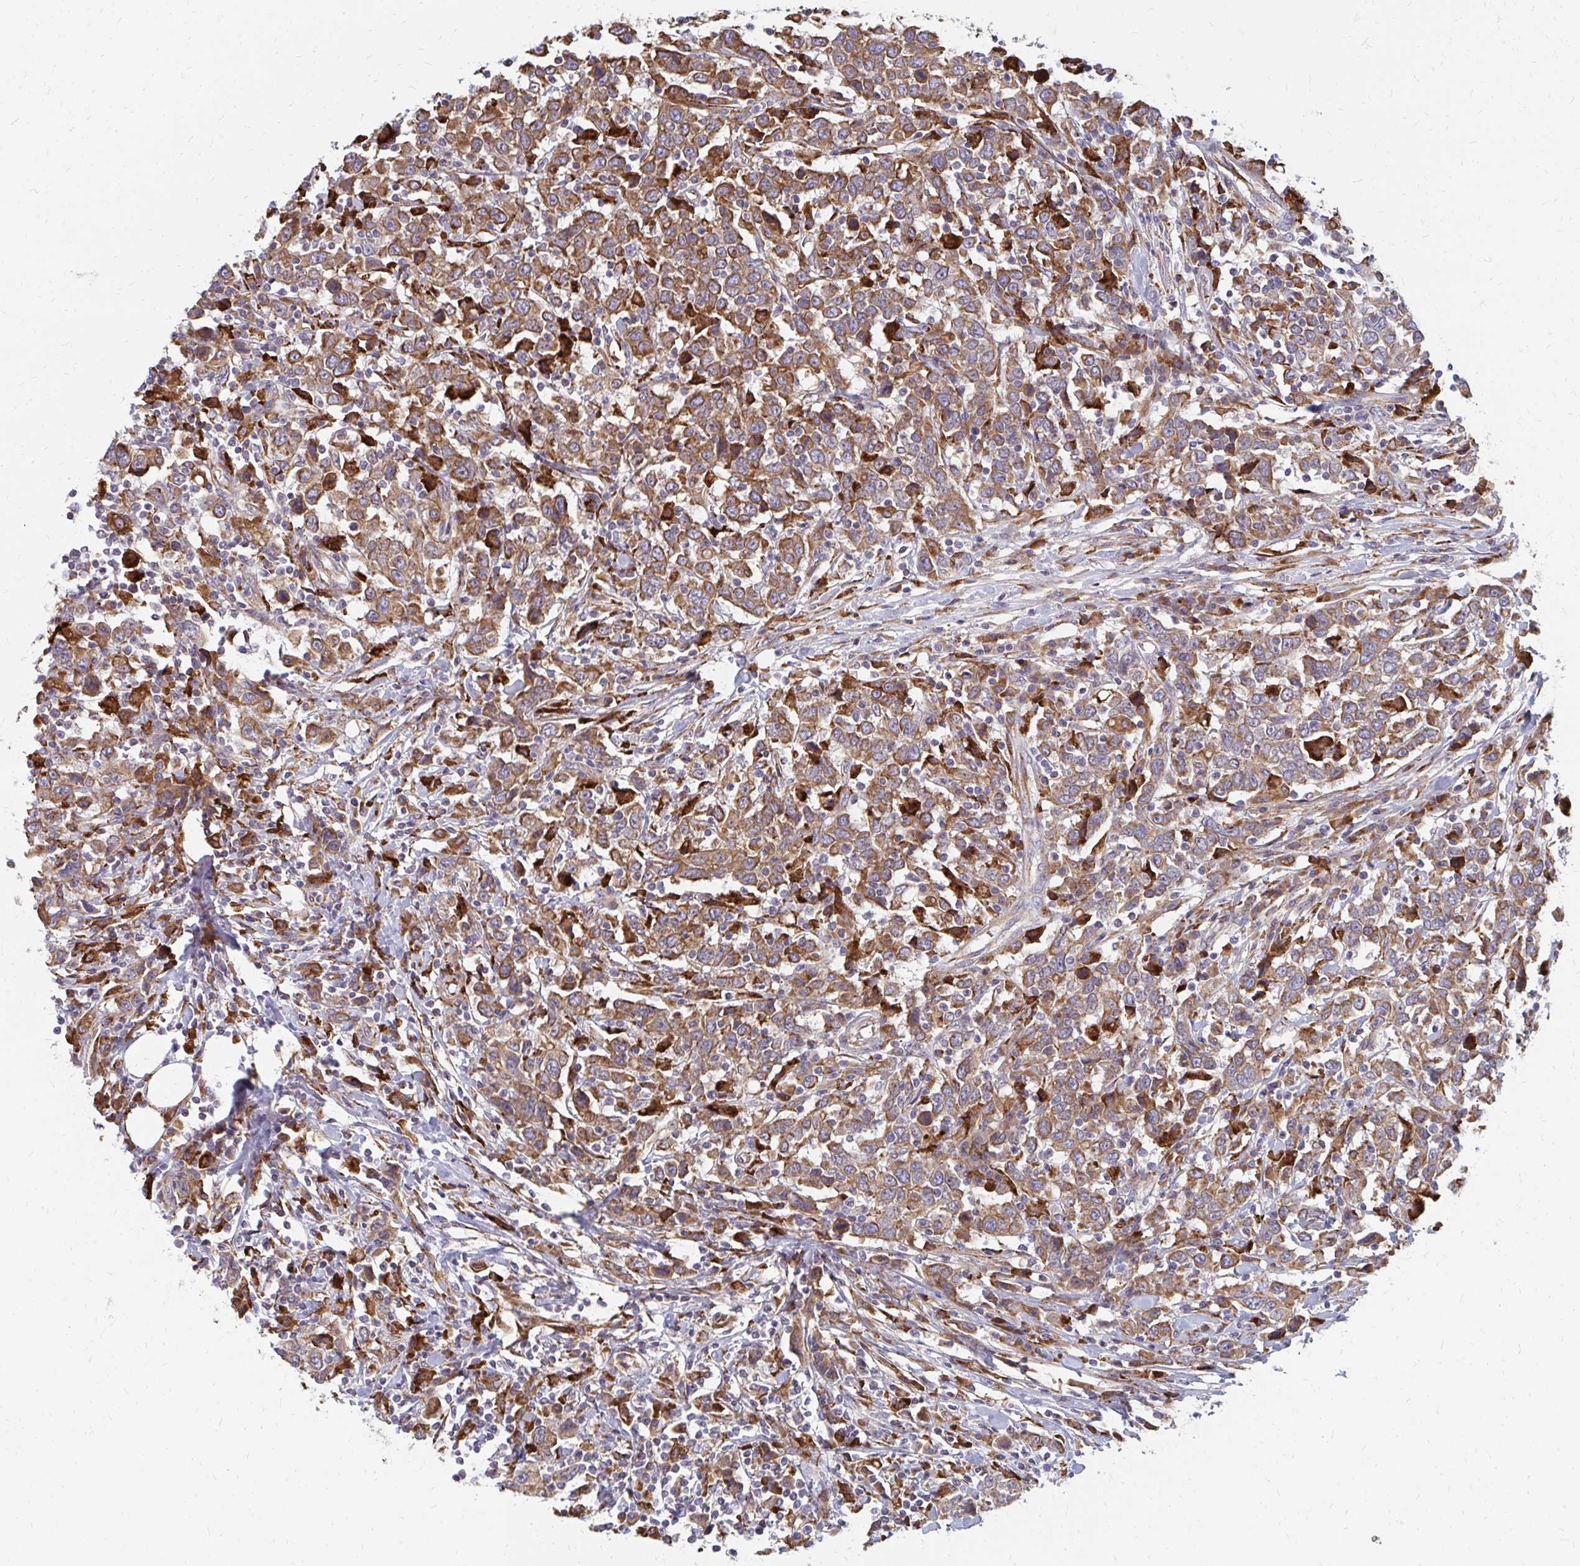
{"staining": {"intensity": "moderate", "quantity": ">75%", "location": "cytoplasmic/membranous"}, "tissue": "urothelial cancer", "cell_type": "Tumor cells", "image_type": "cancer", "snomed": [{"axis": "morphology", "description": "Urothelial carcinoma, High grade"}, {"axis": "topography", "description": "Urinary bladder"}], "caption": "Immunohistochemistry (DAB) staining of human urothelial carcinoma (high-grade) exhibits moderate cytoplasmic/membranous protein expression in approximately >75% of tumor cells.", "gene": "PPP1R13L", "patient": {"sex": "male", "age": 61}}